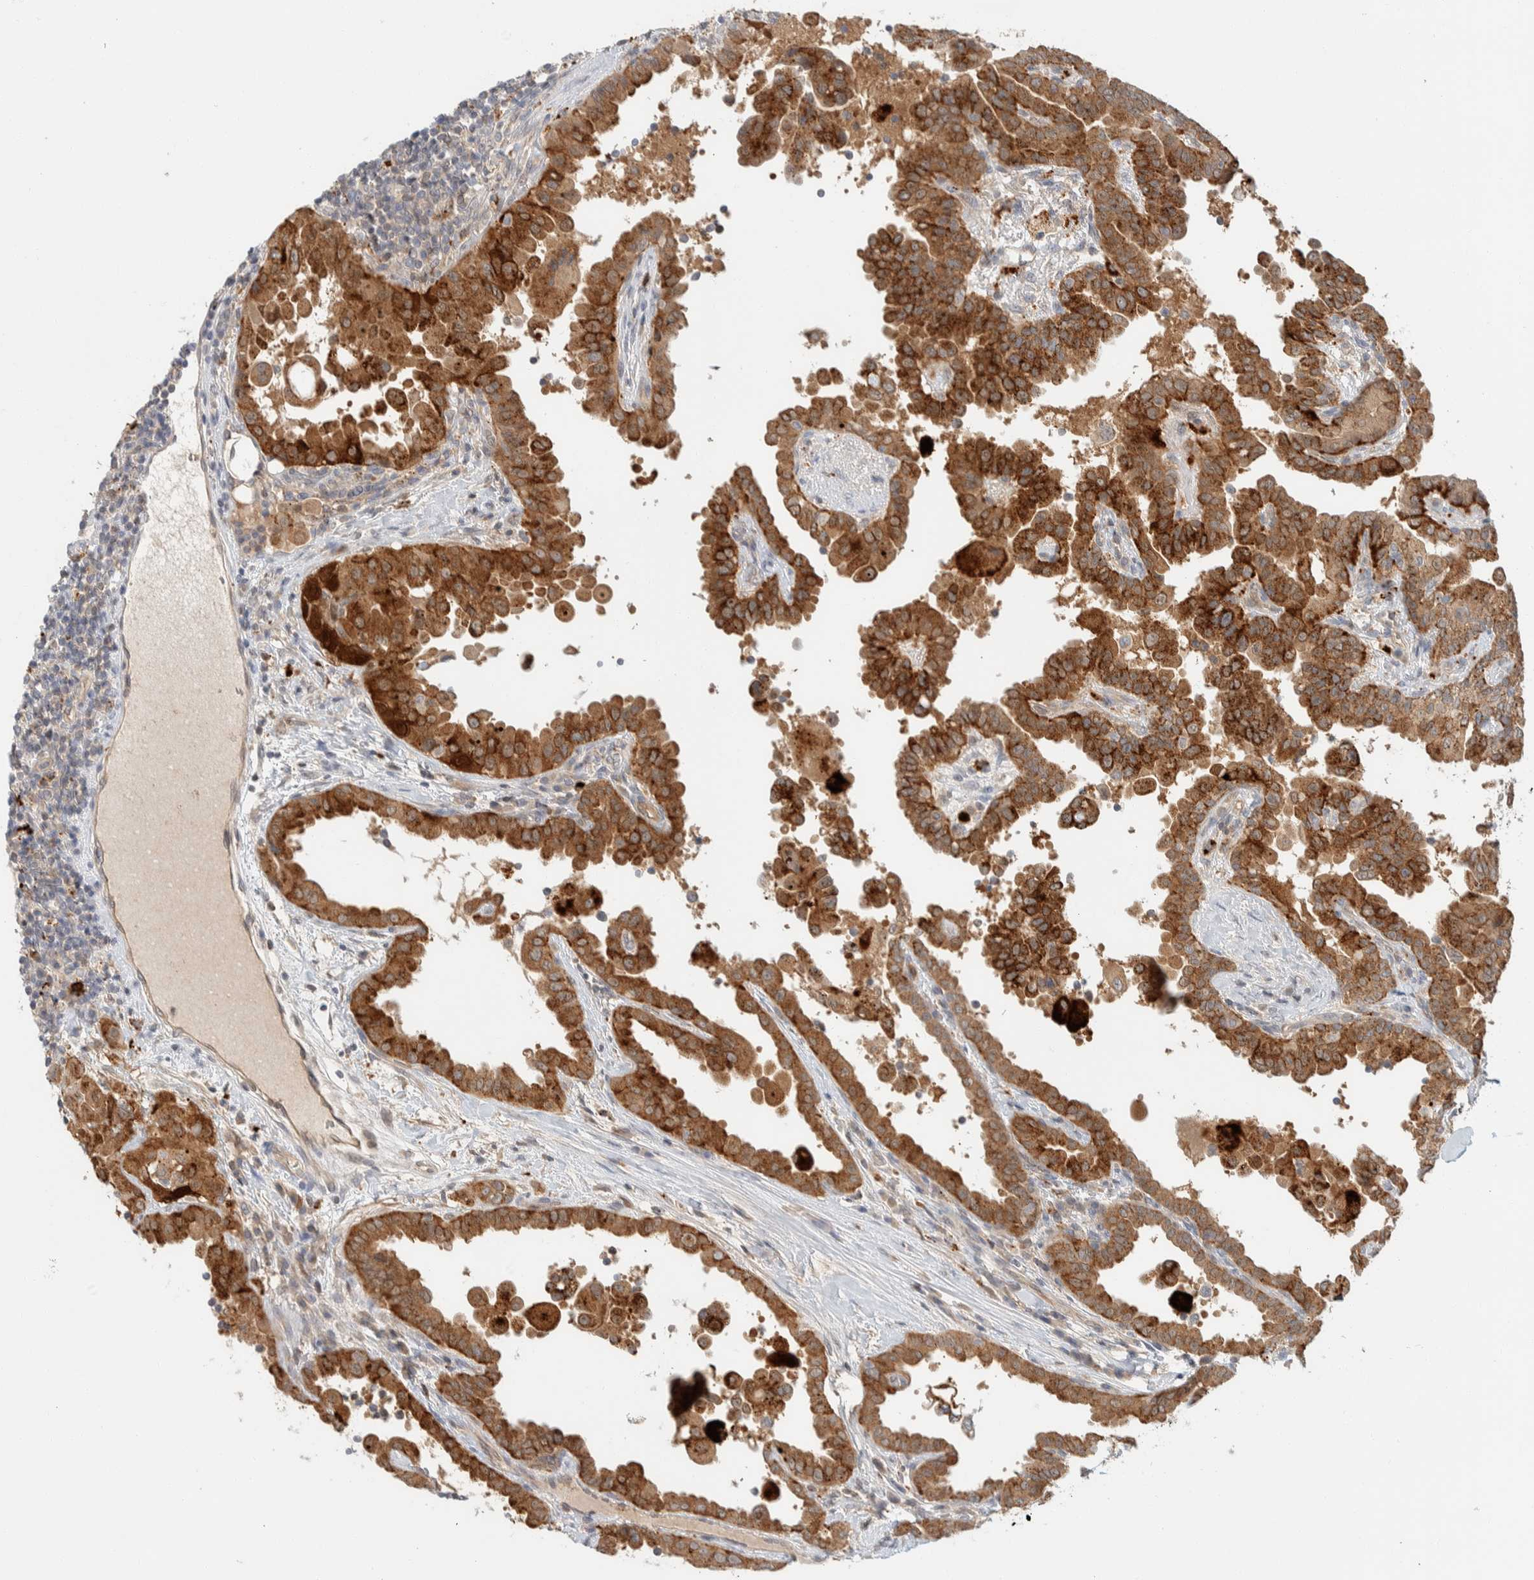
{"staining": {"intensity": "strong", "quantity": ">75%", "location": "cytoplasmic/membranous,nuclear"}, "tissue": "thyroid cancer", "cell_type": "Tumor cells", "image_type": "cancer", "snomed": [{"axis": "morphology", "description": "Papillary adenocarcinoma, NOS"}, {"axis": "topography", "description": "Thyroid gland"}], "caption": "Immunohistochemistry of papillary adenocarcinoma (thyroid) reveals high levels of strong cytoplasmic/membranous and nuclear positivity in about >75% of tumor cells.", "gene": "GCLM", "patient": {"sex": "male", "age": 33}}